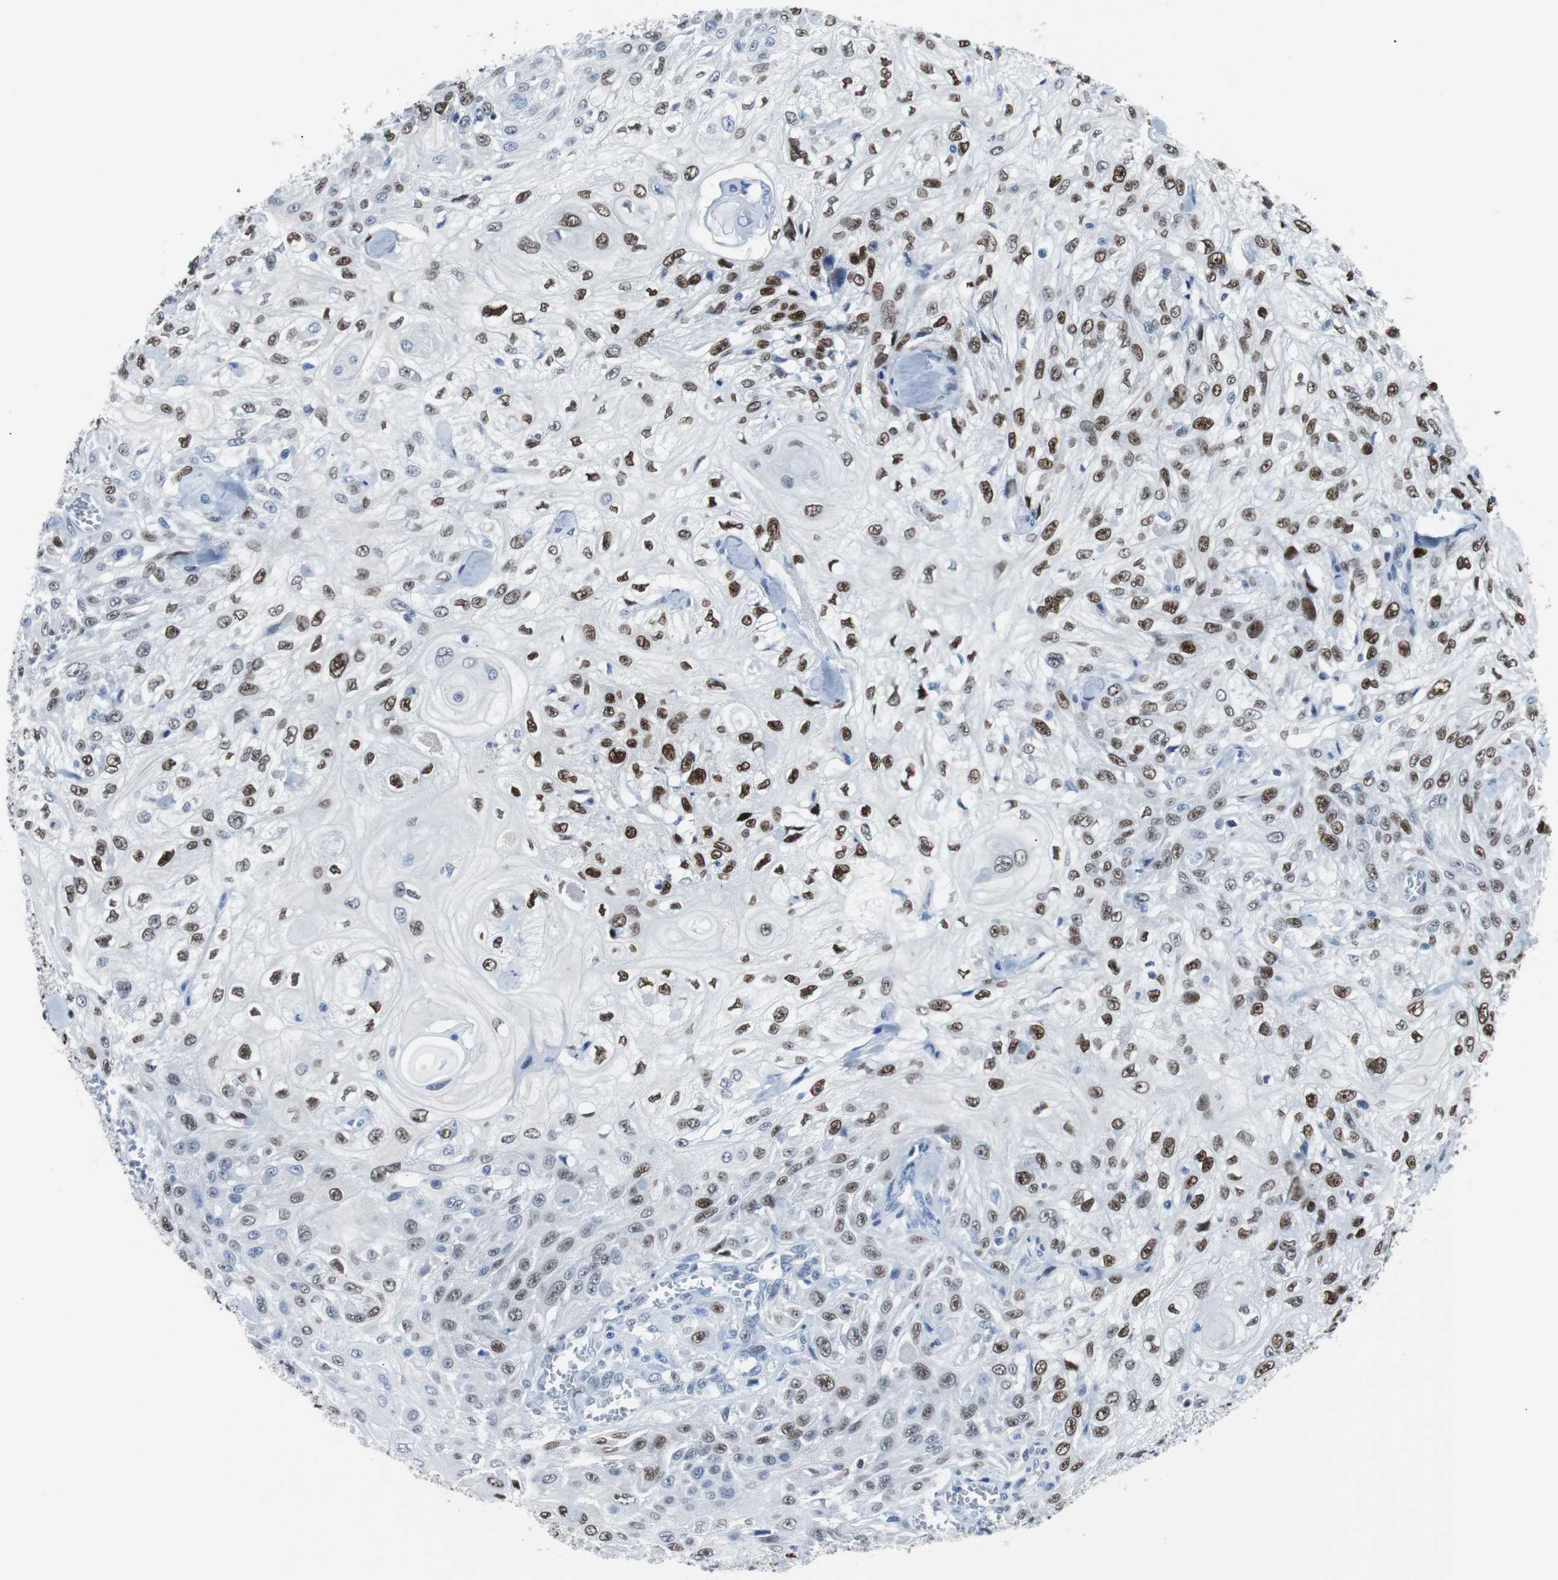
{"staining": {"intensity": "moderate", "quantity": ">75%", "location": "nuclear"}, "tissue": "skin cancer", "cell_type": "Tumor cells", "image_type": "cancer", "snomed": [{"axis": "morphology", "description": "Squamous cell carcinoma, NOS"}, {"axis": "morphology", "description": "Squamous cell carcinoma, metastatic, NOS"}, {"axis": "topography", "description": "Skin"}, {"axis": "topography", "description": "Lymph node"}], "caption": "Metastatic squamous cell carcinoma (skin) tissue exhibits moderate nuclear expression in about >75% of tumor cells", "gene": "JUN", "patient": {"sex": "male", "age": 75}}